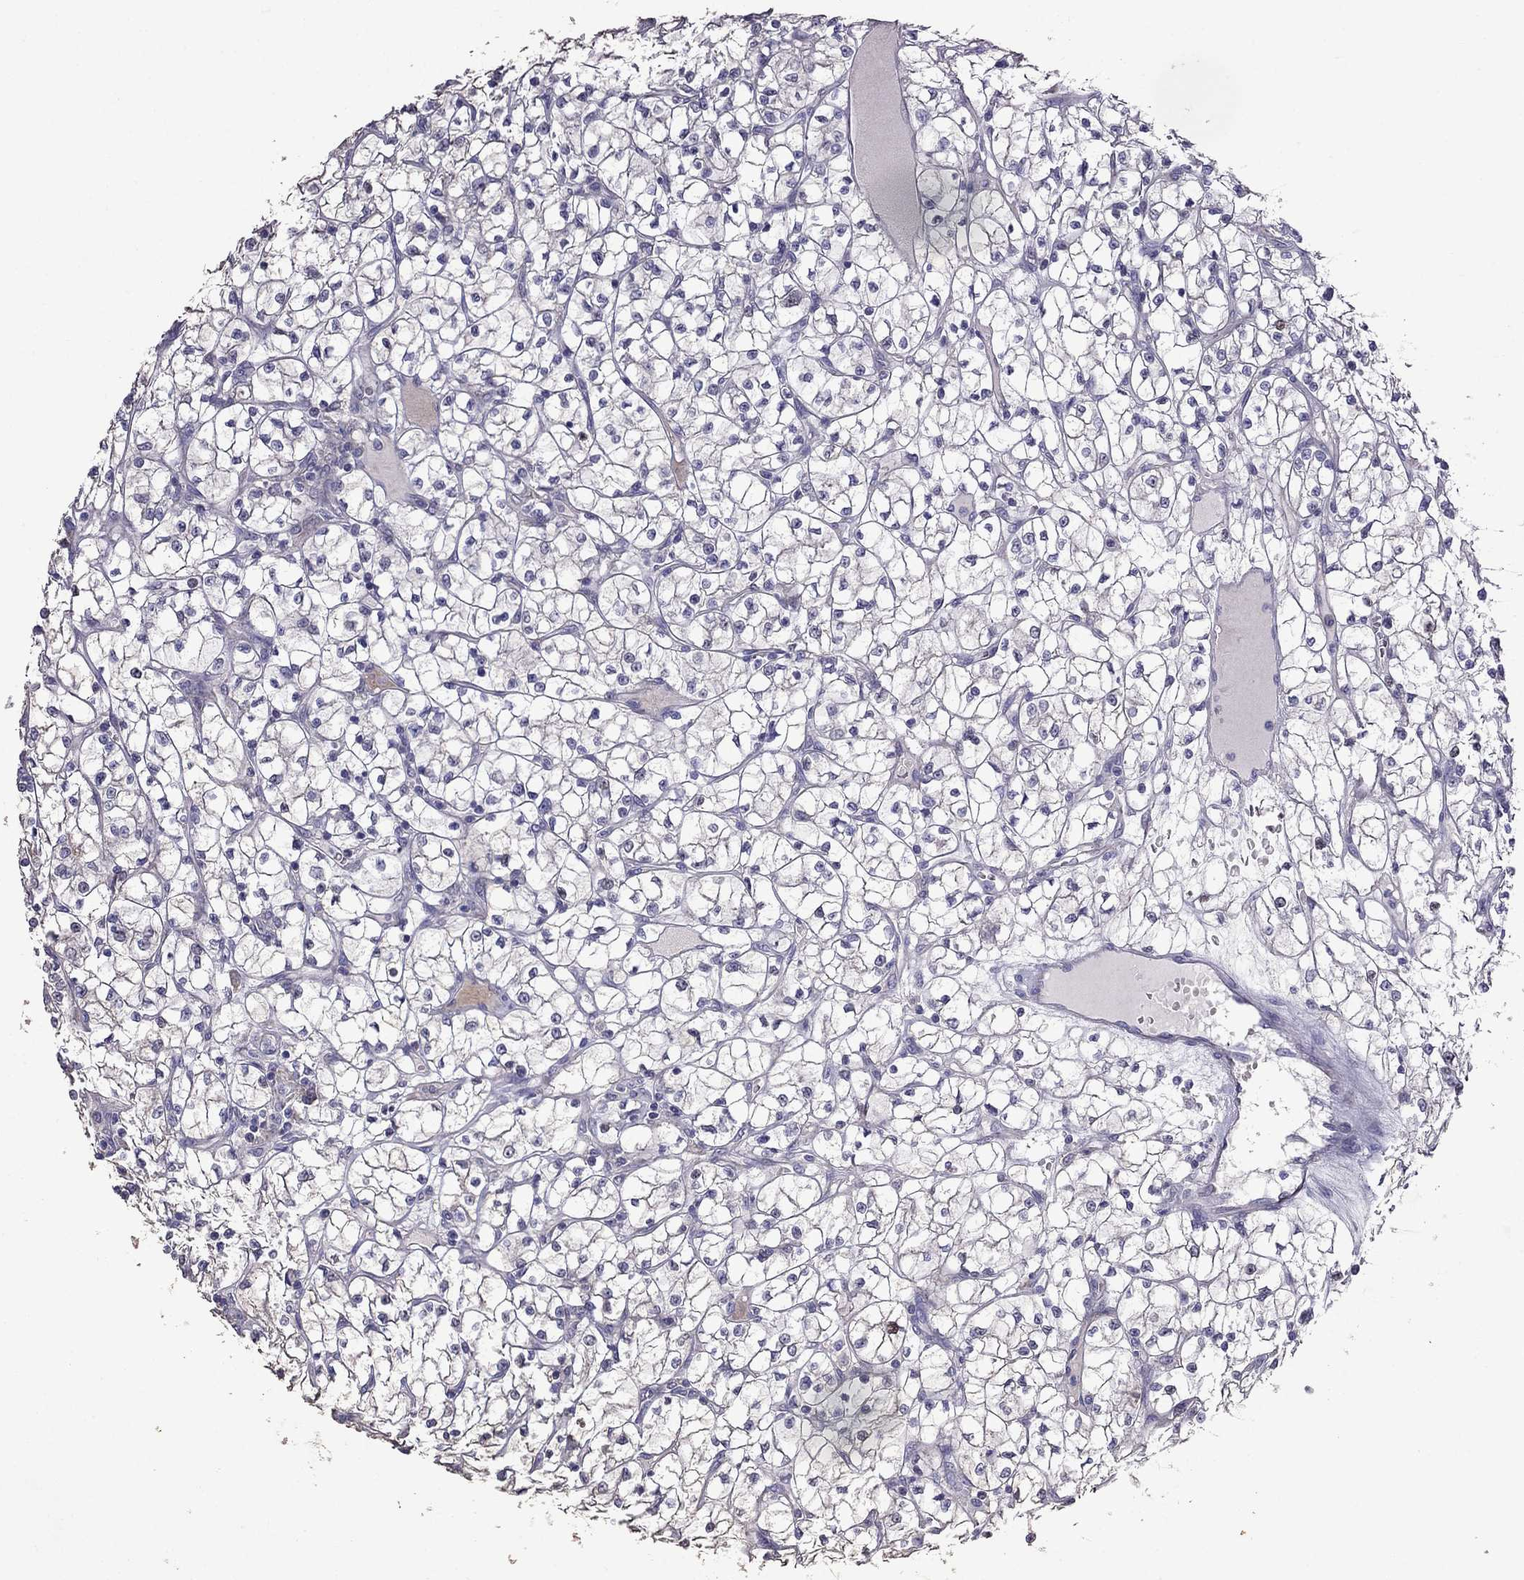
{"staining": {"intensity": "negative", "quantity": "none", "location": "none"}, "tissue": "renal cancer", "cell_type": "Tumor cells", "image_type": "cancer", "snomed": [{"axis": "morphology", "description": "Adenocarcinoma, NOS"}, {"axis": "topography", "description": "Kidney"}], "caption": "IHC of human renal adenocarcinoma exhibits no expression in tumor cells.", "gene": "AK5", "patient": {"sex": "female", "age": 64}}